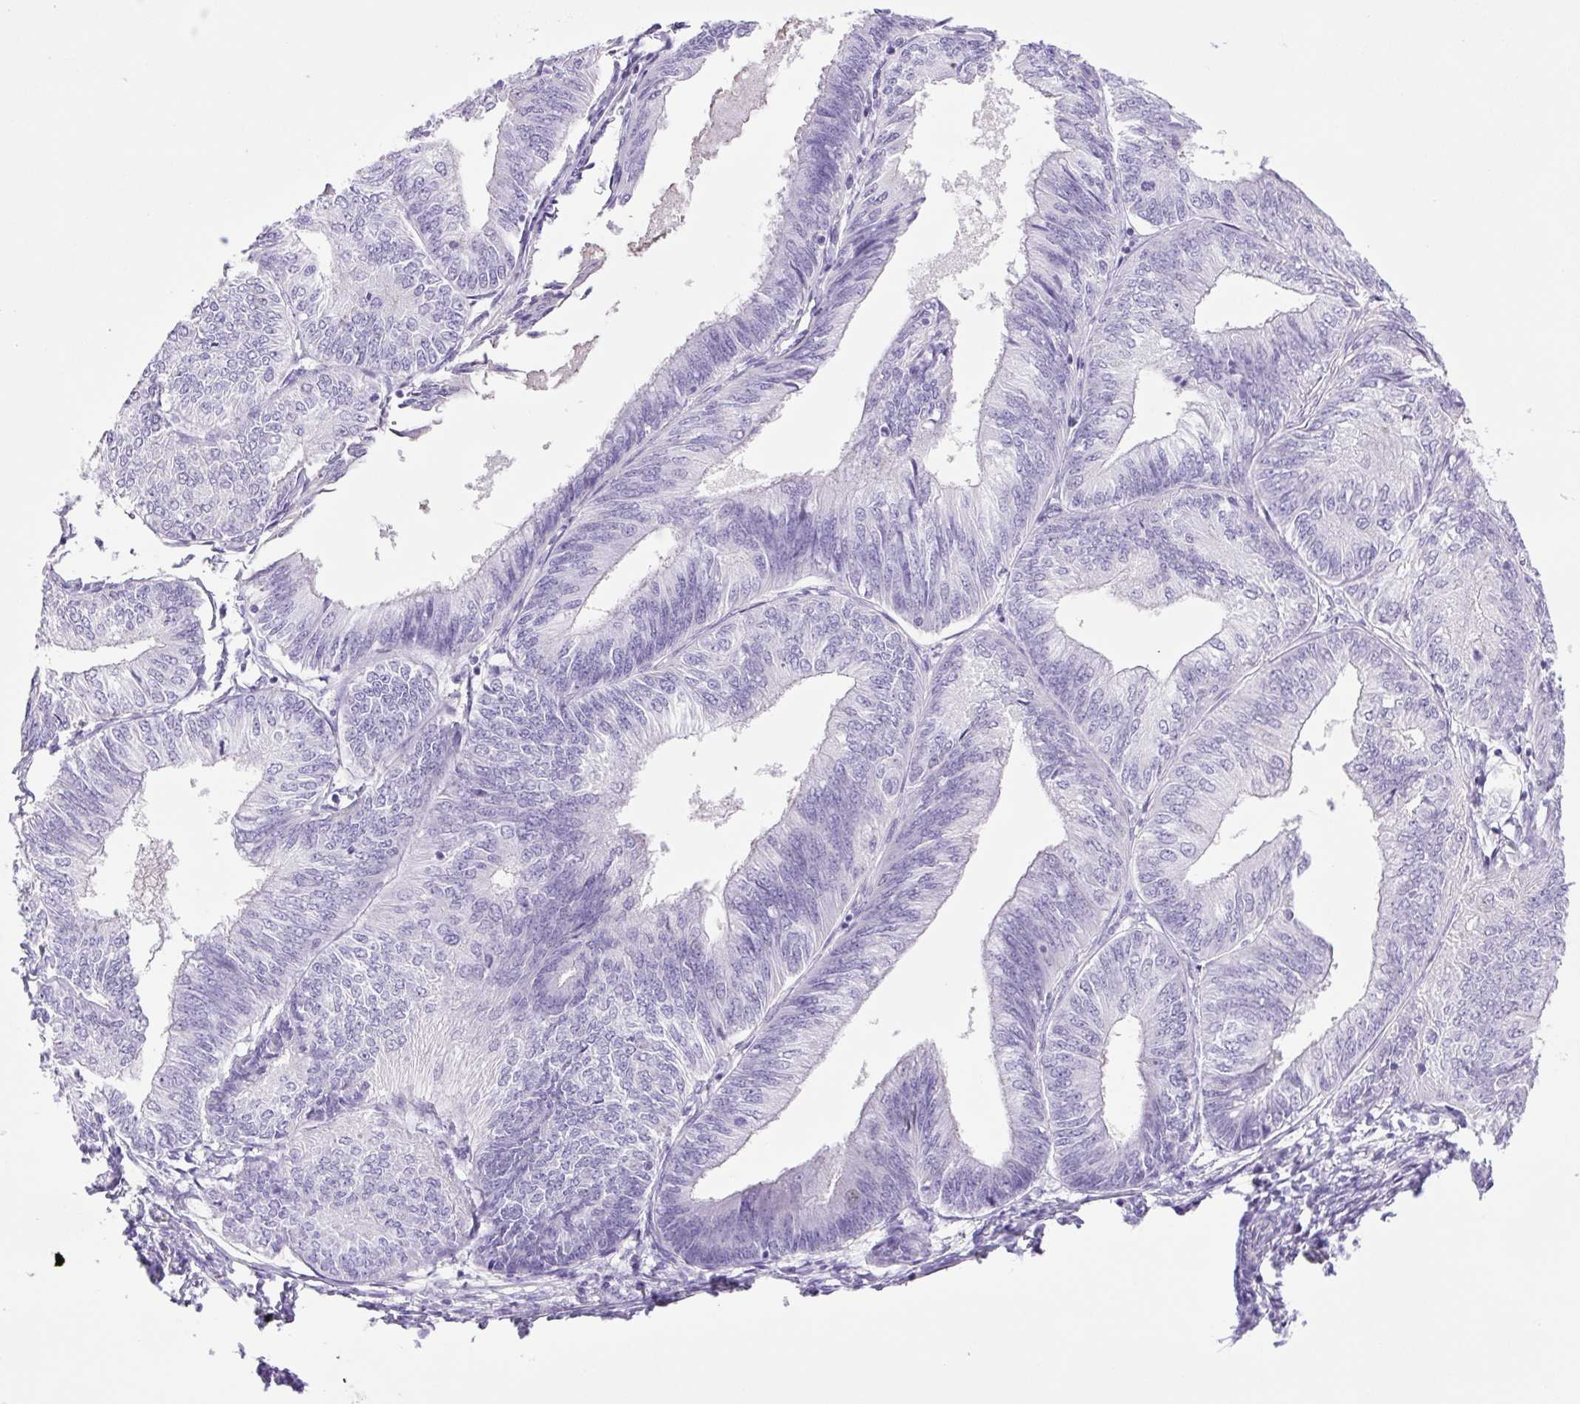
{"staining": {"intensity": "negative", "quantity": "none", "location": "none"}, "tissue": "endometrial cancer", "cell_type": "Tumor cells", "image_type": "cancer", "snomed": [{"axis": "morphology", "description": "Adenocarcinoma, NOS"}, {"axis": "topography", "description": "Endometrium"}], "caption": "Tumor cells show no significant expression in endometrial adenocarcinoma.", "gene": "CDSN", "patient": {"sex": "female", "age": 58}}